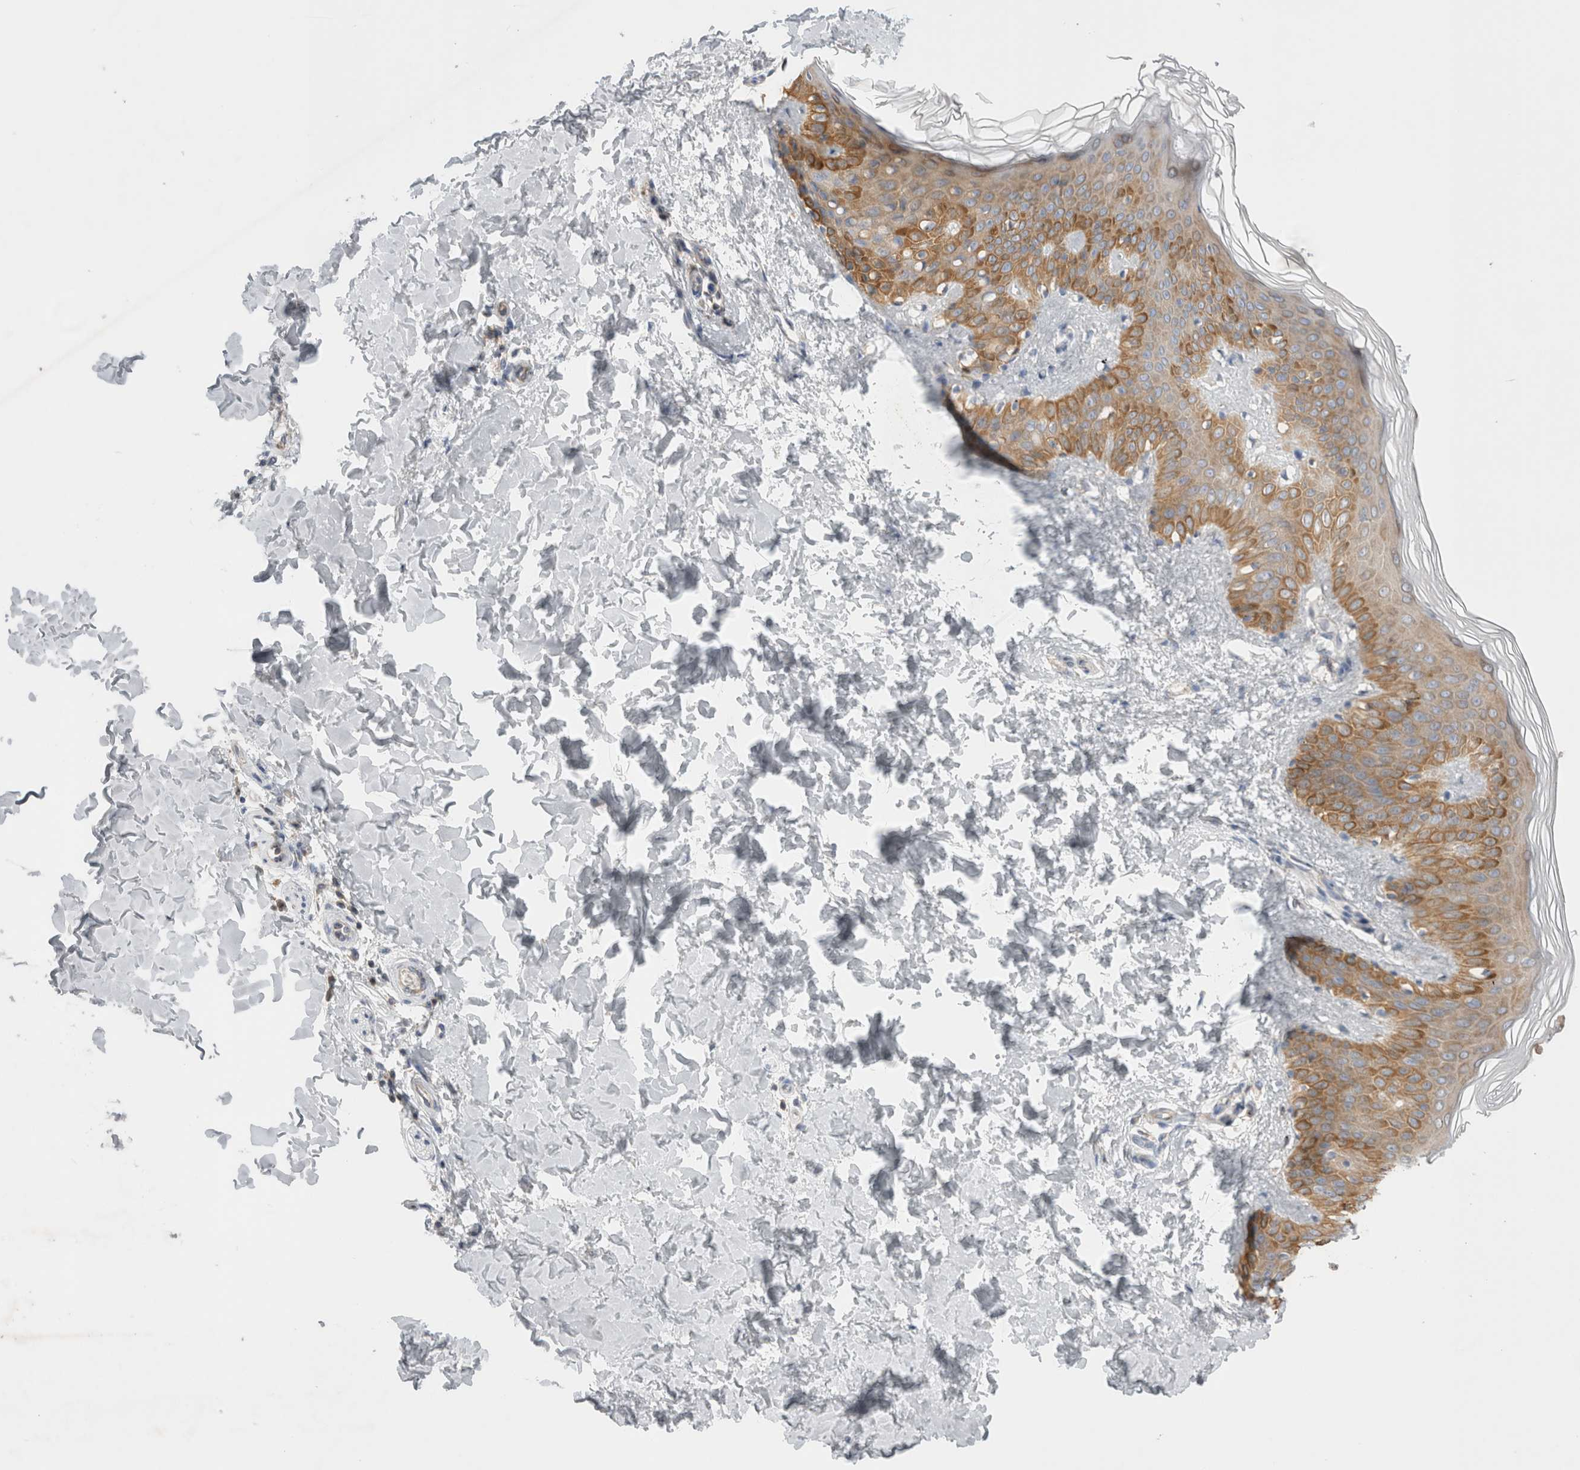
{"staining": {"intensity": "negative", "quantity": "none", "location": "none"}, "tissue": "skin", "cell_type": "Fibroblasts", "image_type": "normal", "snomed": [{"axis": "morphology", "description": "Normal tissue, NOS"}, {"axis": "morphology", "description": "Neoplasm, benign, NOS"}, {"axis": "topography", "description": "Skin"}, {"axis": "topography", "description": "Soft tissue"}], "caption": "Skin stained for a protein using immunohistochemistry displays no expression fibroblasts.", "gene": "ZNF23", "patient": {"sex": "male", "age": 26}}